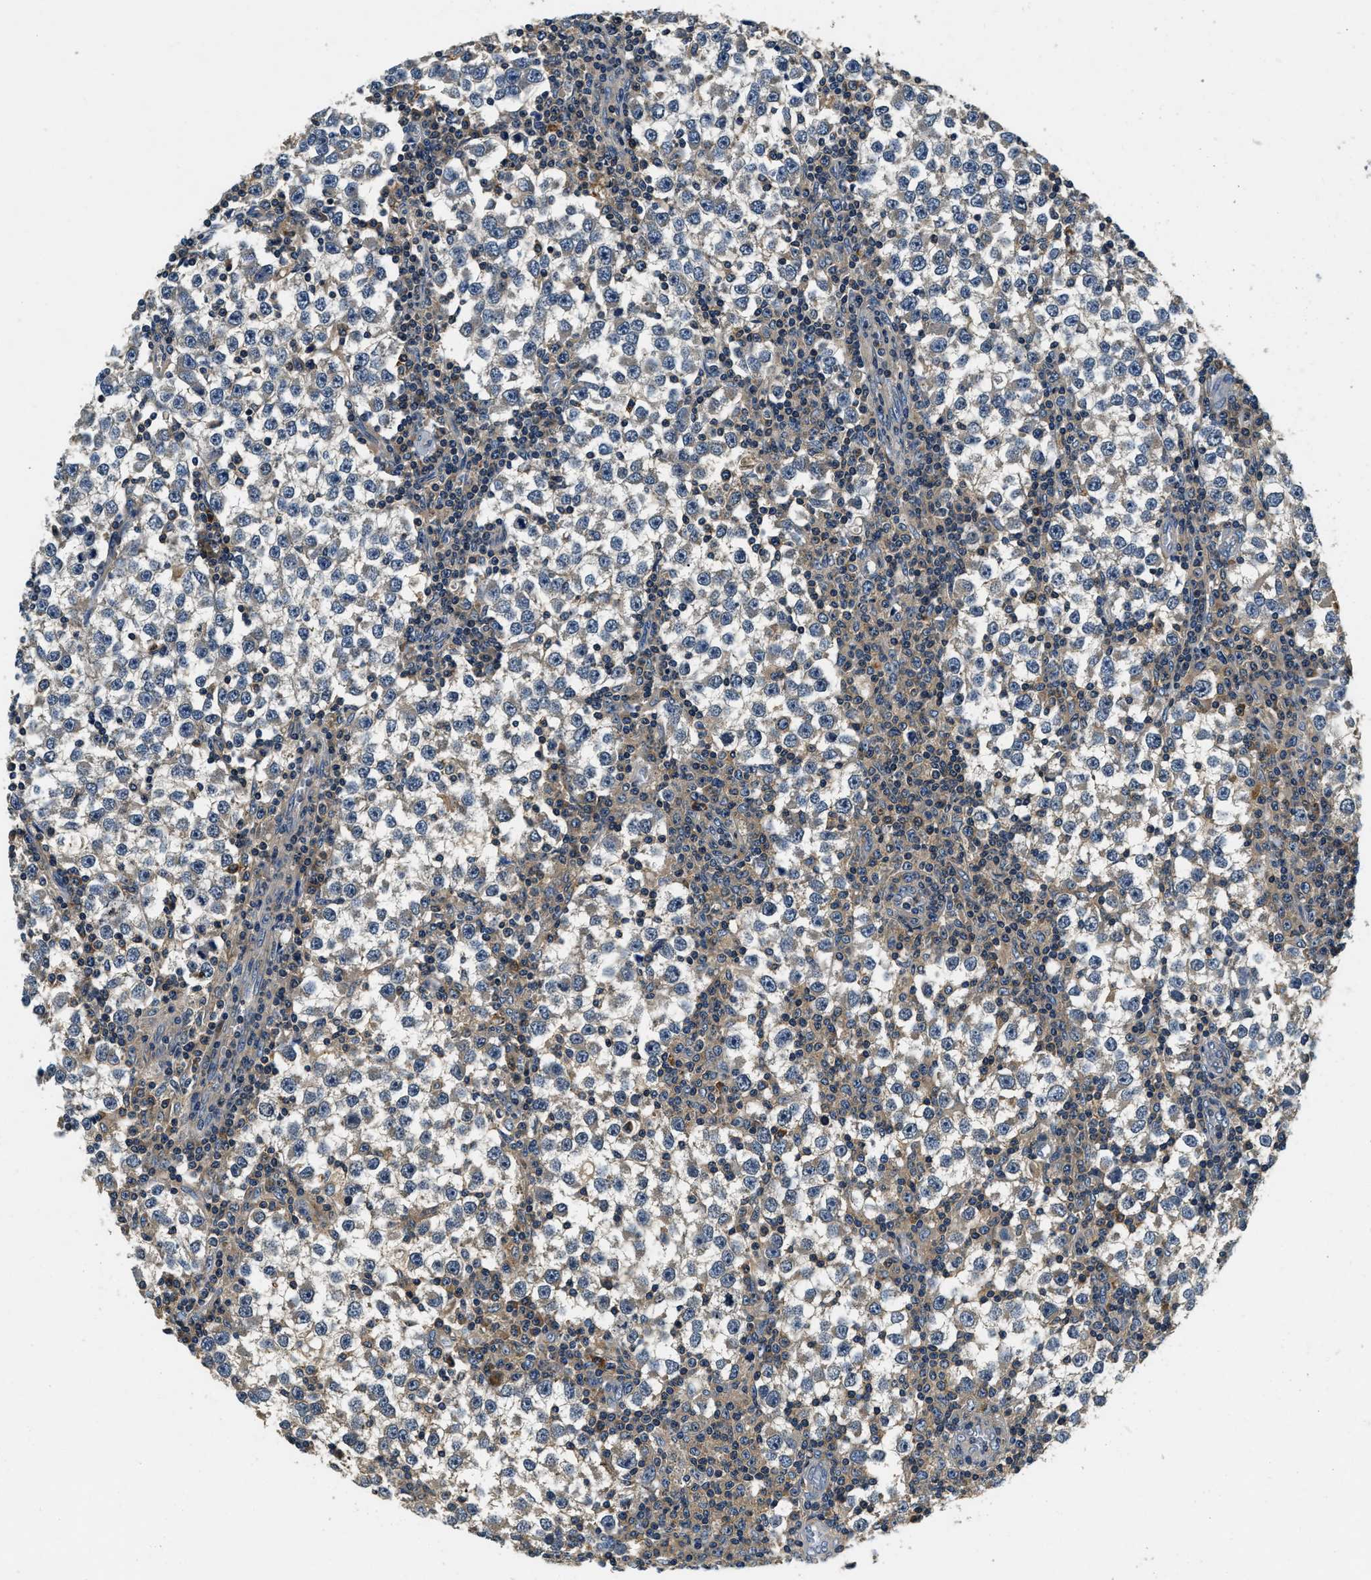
{"staining": {"intensity": "moderate", "quantity": "25%-75%", "location": "cytoplasmic/membranous"}, "tissue": "testis cancer", "cell_type": "Tumor cells", "image_type": "cancer", "snomed": [{"axis": "morphology", "description": "Seminoma, NOS"}, {"axis": "topography", "description": "Testis"}], "caption": "An image of testis cancer stained for a protein demonstrates moderate cytoplasmic/membranous brown staining in tumor cells.", "gene": "RESF1", "patient": {"sex": "male", "age": 65}}